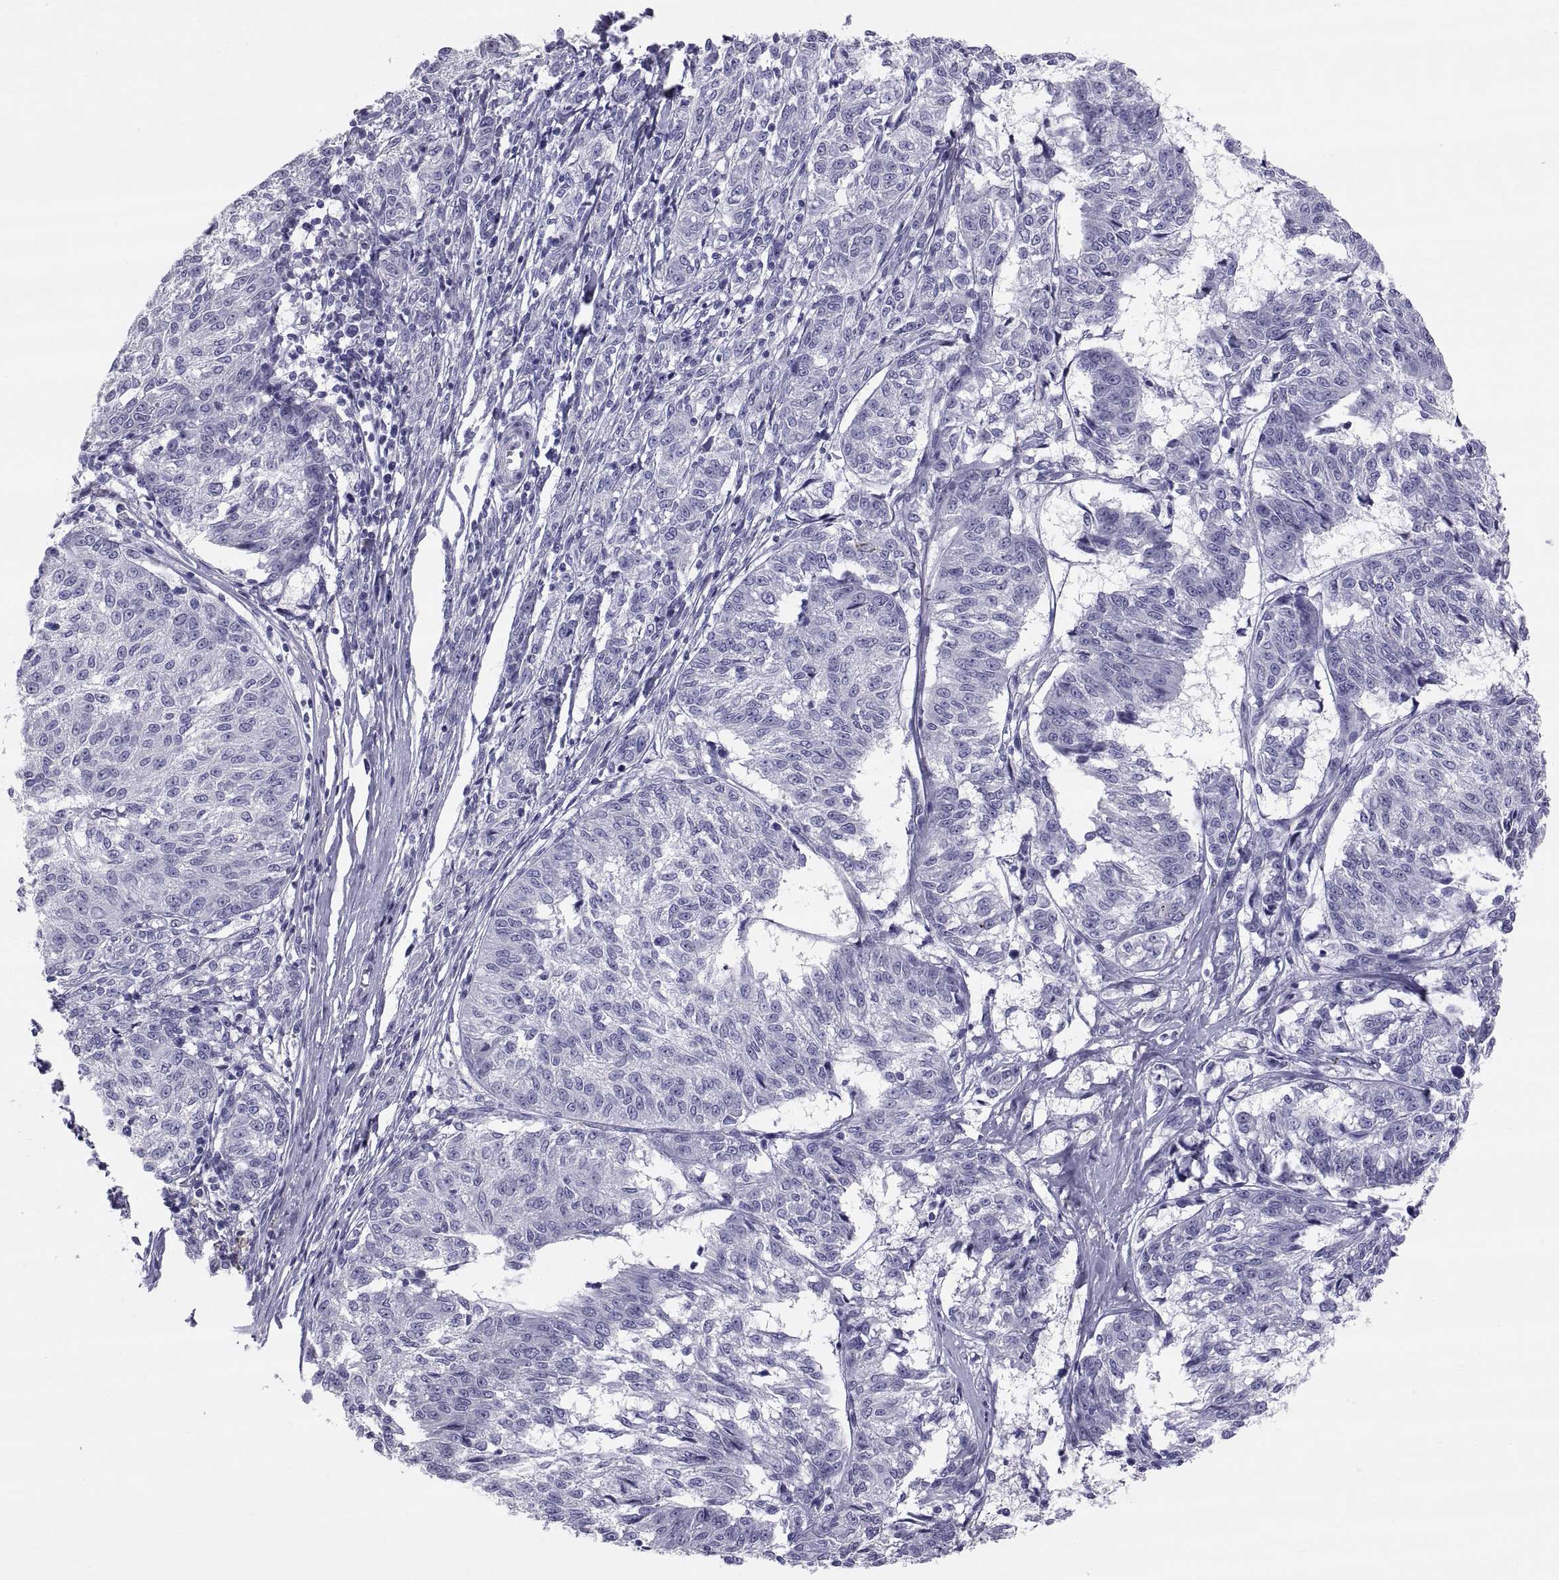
{"staining": {"intensity": "negative", "quantity": "none", "location": "none"}, "tissue": "melanoma", "cell_type": "Tumor cells", "image_type": "cancer", "snomed": [{"axis": "morphology", "description": "Malignant melanoma, NOS"}, {"axis": "topography", "description": "Skin"}], "caption": "Tumor cells are negative for protein expression in human melanoma.", "gene": "TEX13A", "patient": {"sex": "female", "age": 72}}